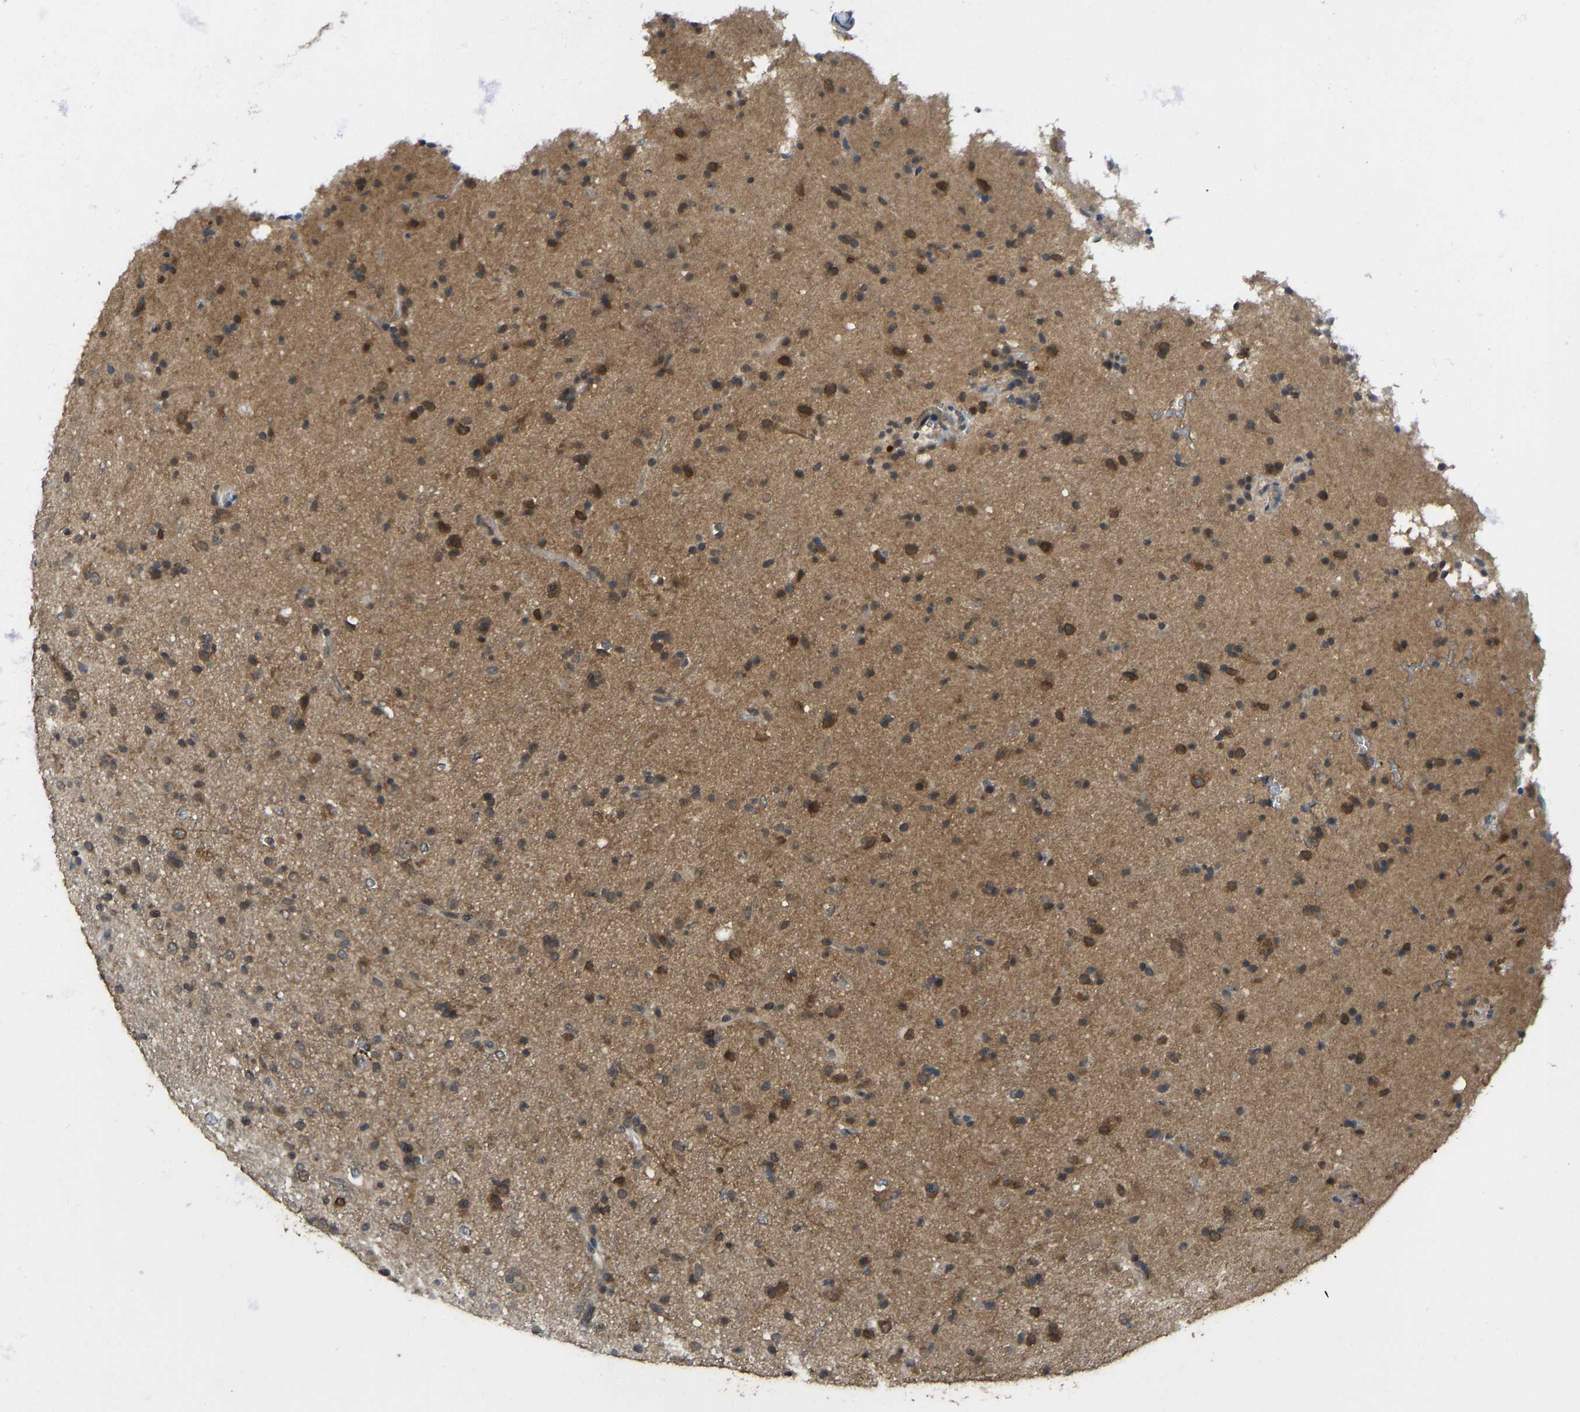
{"staining": {"intensity": "moderate", "quantity": ">75%", "location": "cytoplasmic/membranous"}, "tissue": "glioma", "cell_type": "Tumor cells", "image_type": "cancer", "snomed": [{"axis": "morphology", "description": "Glioma, malignant, Low grade"}, {"axis": "topography", "description": "Brain"}], "caption": "Tumor cells display moderate cytoplasmic/membranous positivity in about >75% of cells in glioma.", "gene": "NDRG3", "patient": {"sex": "male", "age": 65}}